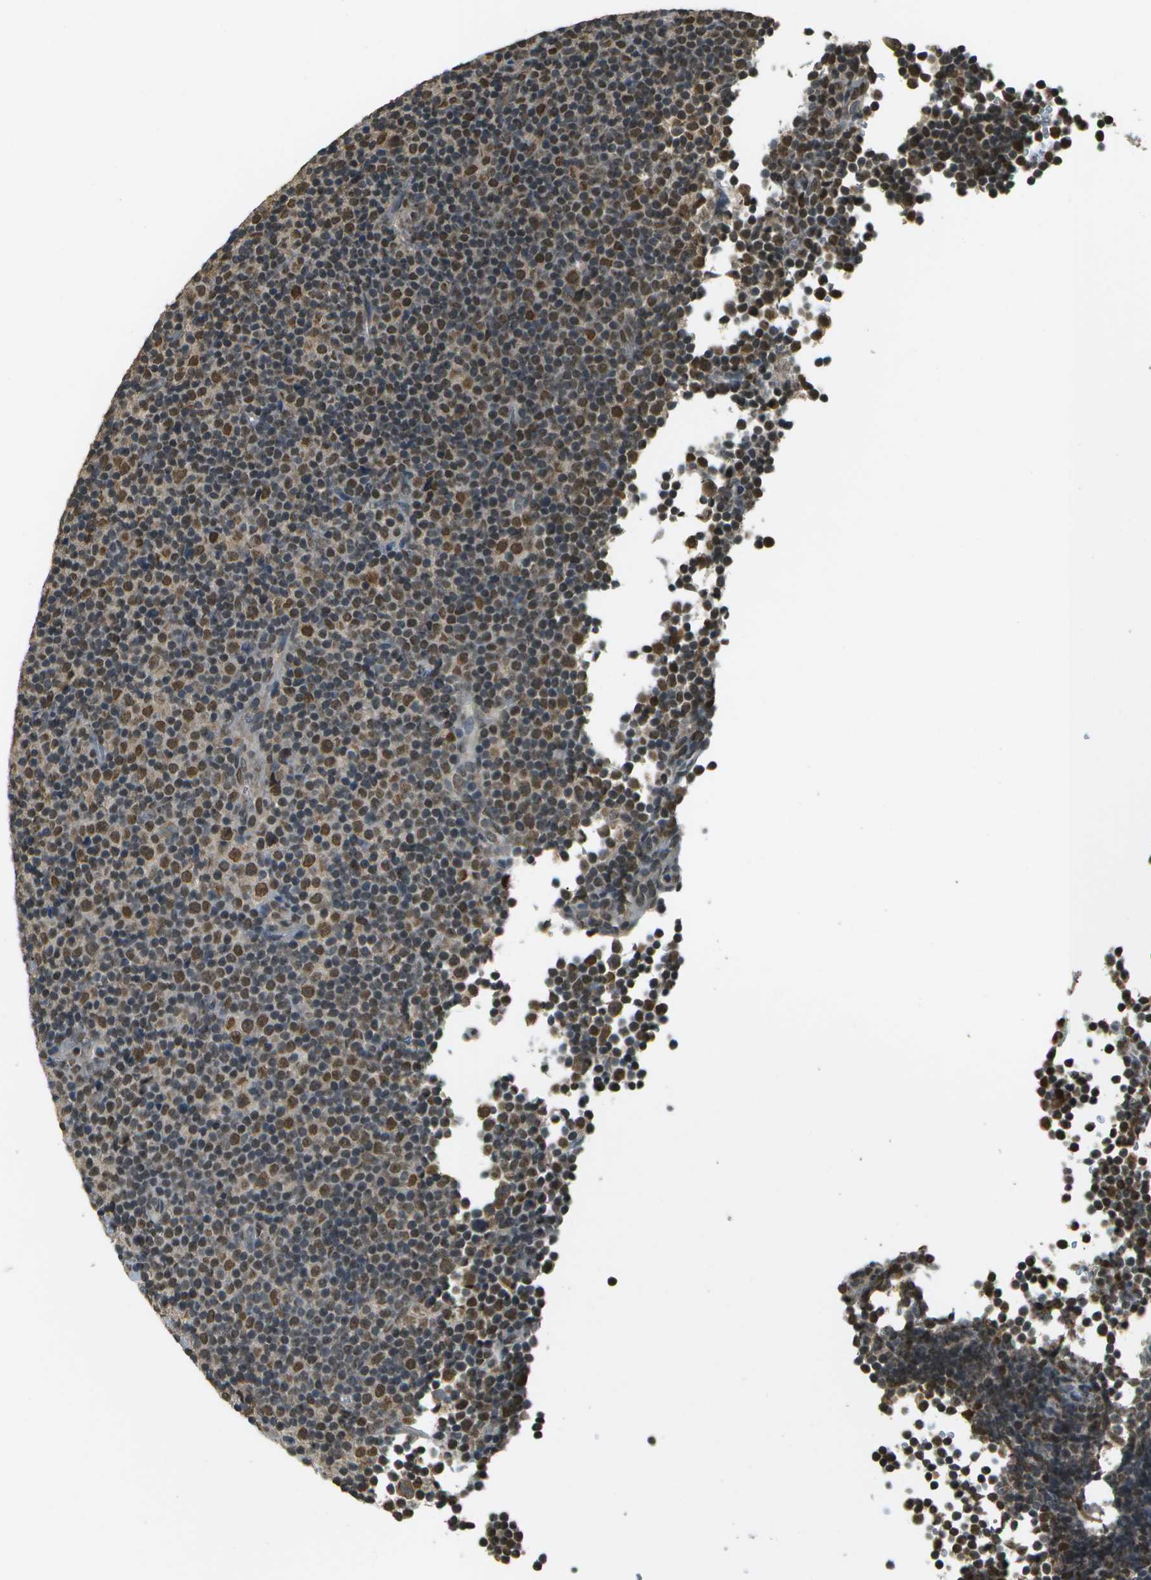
{"staining": {"intensity": "moderate", "quantity": "25%-75%", "location": "nuclear"}, "tissue": "lymphoma", "cell_type": "Tumor cells", "image_type": "cancer", "snomed": [{"axis": "morphology", "description": "Malignant lymphoma, non-Hodgkin's type, Low grade"}, {"axis": "topography", "description": "Lymph node"}], "caption": "There is medium levels of moderate nuclear positivity in tumor cells of malignant lymphoma, non-Hodgkin's type (low-grade), as demonstrated by immunohistochemical staining (brown color).", "gene": "ABL2", "patient": {"sex": "female", "age": 67}}